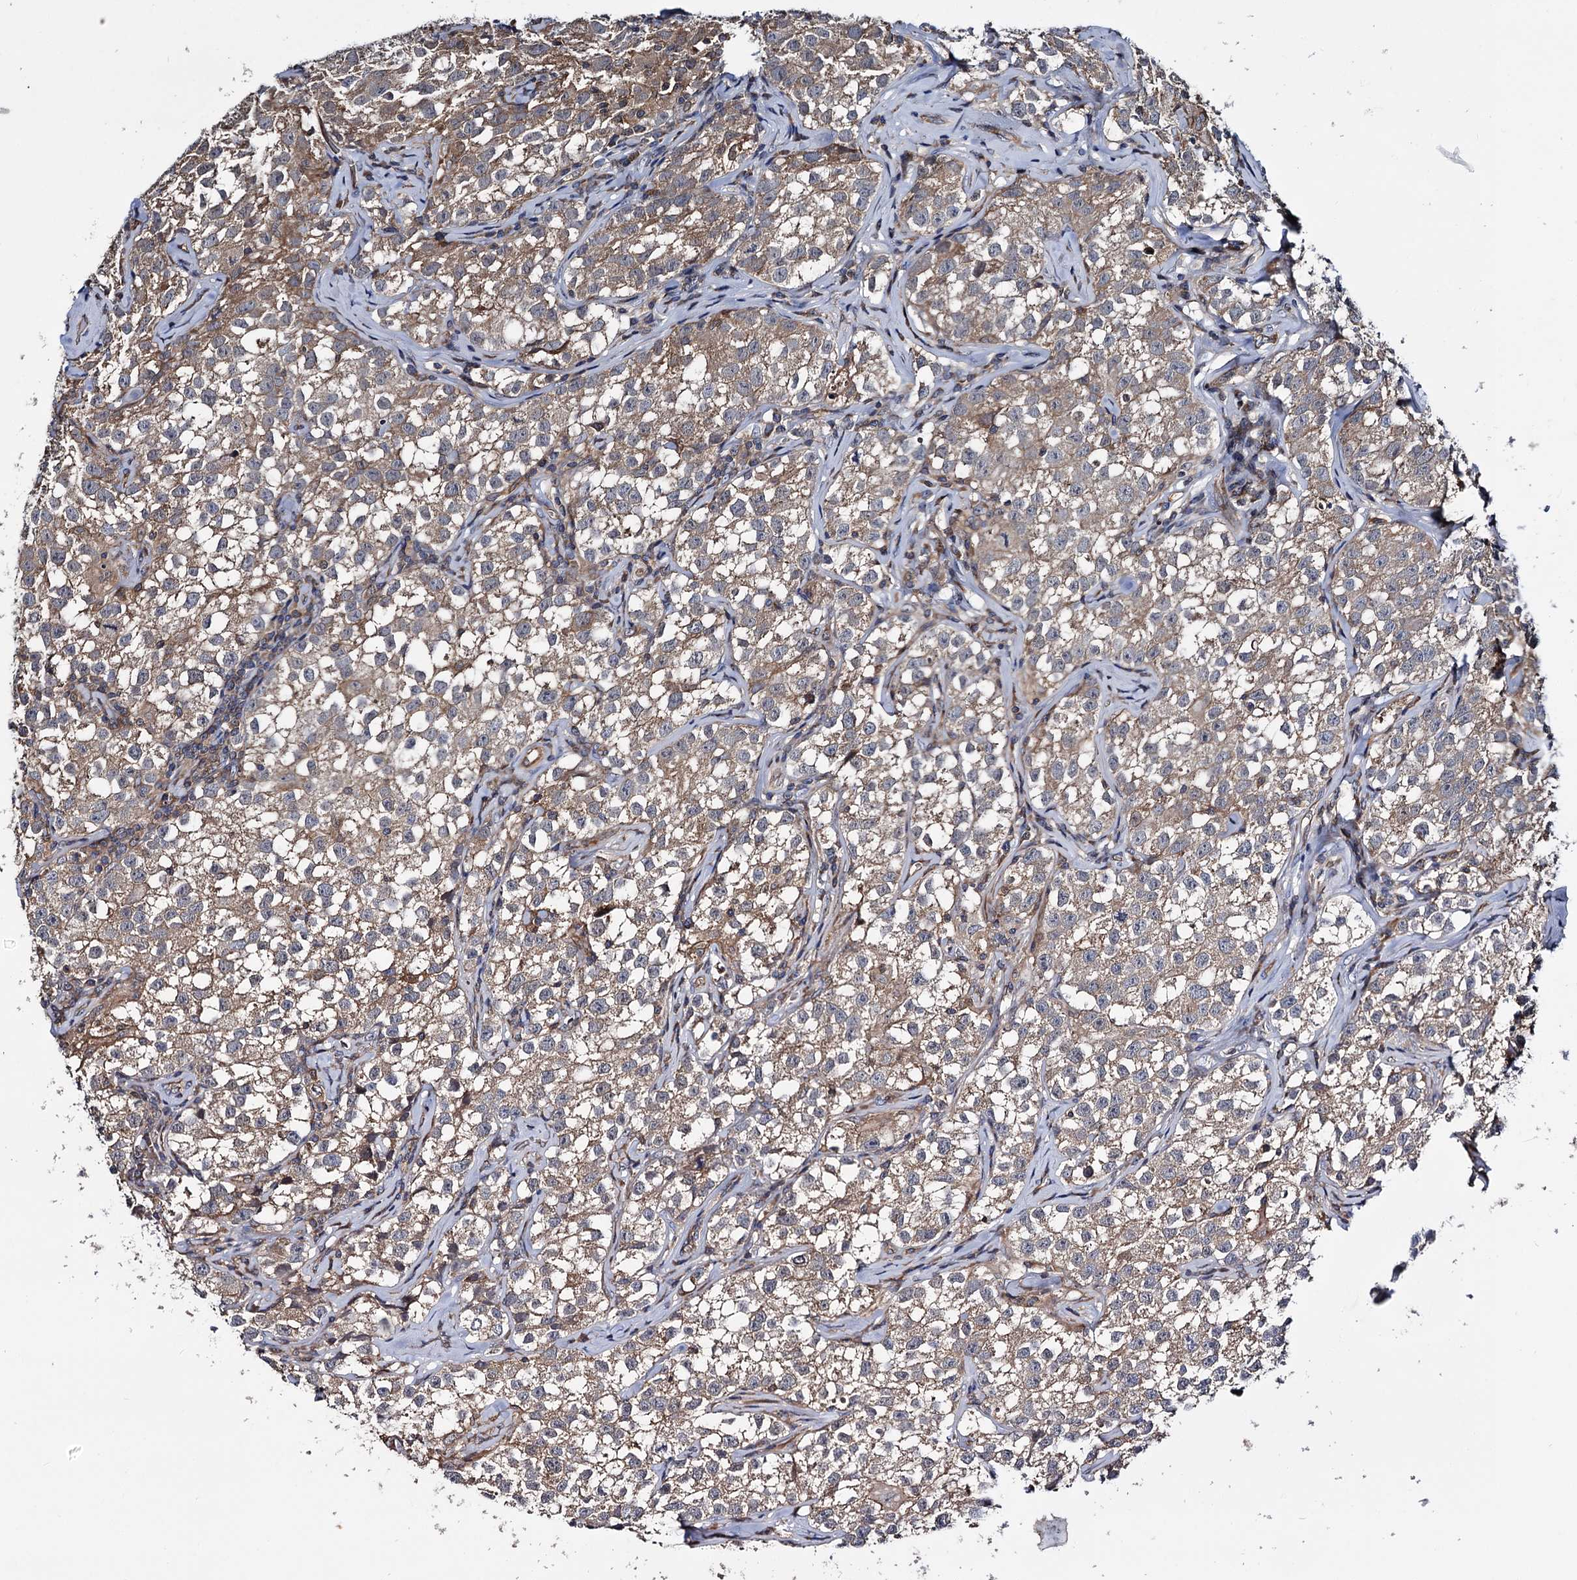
{"staining": {"intensity": "weak", "quantity": ">75%", "location": "cytoplasmic/membranous"}, "tissue": "testis cancer", "cell_type": "Tumor cells", "image_type": "cancer", "snomed": [{"axis": "morphology", "description": "Seminoma, NOS"}, {"axis": "morphology", "description": "Carcinoma, Embryonal, NOS"}, {"axis": "topography", "description": "Testis"}], "caption": "Protein positivity by immunohistochemistry (IHC) exhibits weak cytoplasmic/membranous positivity in about >75% of tumor cells in seminoma (testis).", "gene": "IDI1", "patient": {"sex": "male", "age": 43}}